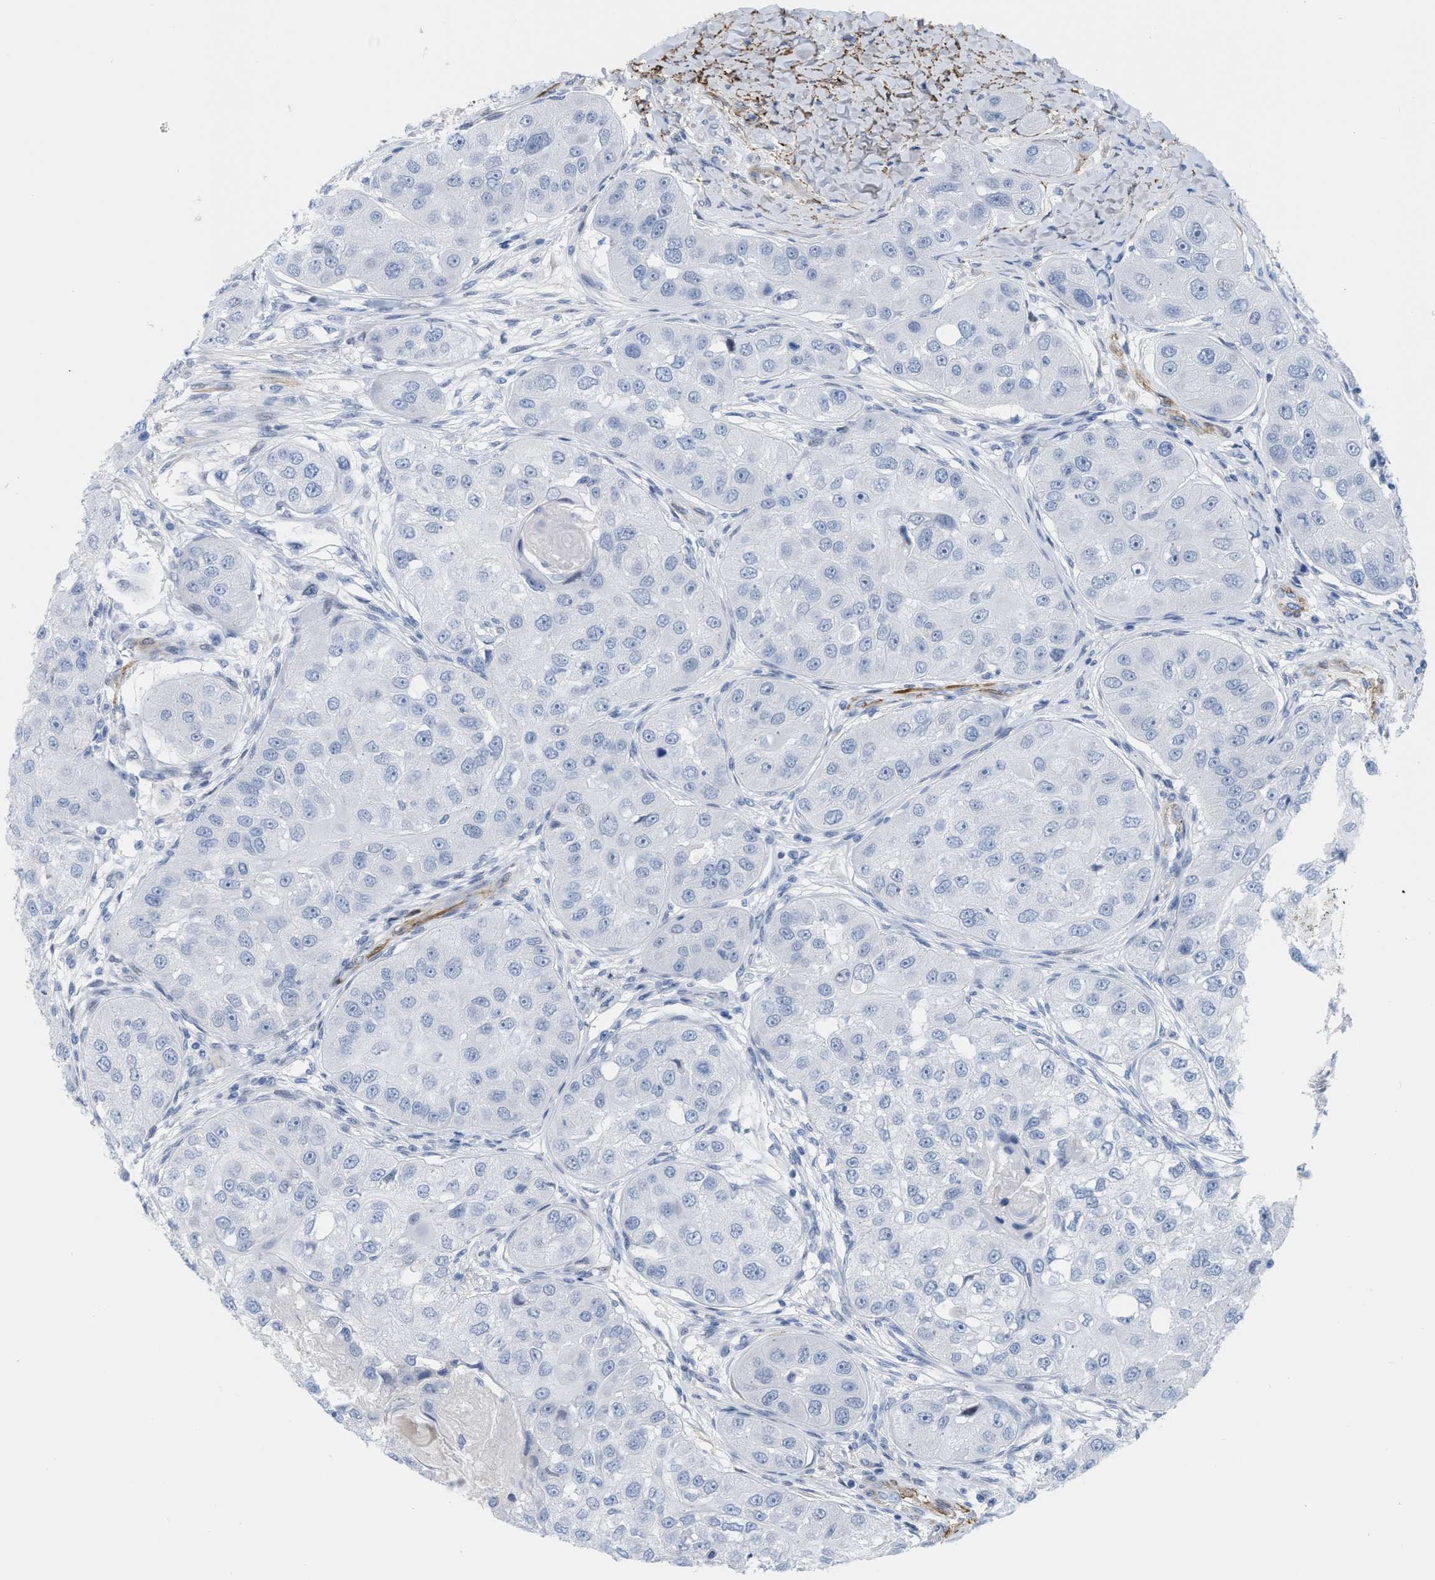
{"staining": {"intensity": "negative", "quantity": "none", "location": "none"}, "tissue": "head and neck cancer", "cell_type": "Tumor cells", "image_type": "cancer", "snomed": [{"axis": "morphology", "description": "Normal tissue, NOS"}, {"axis": "morphology", "description": "Squamous cell carcinoma, NOS"}, {"axis": "topography", "description": "Skeletal muscle"}, {"axis": "topography", "description": "Head-Neck"}], "caption": "The immunohistochemistry (IHC) image has no significant staining in tumor cells of head and neck cancer tissue. (DAB (3,3'-diaminobenzidine) immunohistochemistry, high magnification).", "gene": "TAGLN", "patient": {"sex": "male", "age": 51}}